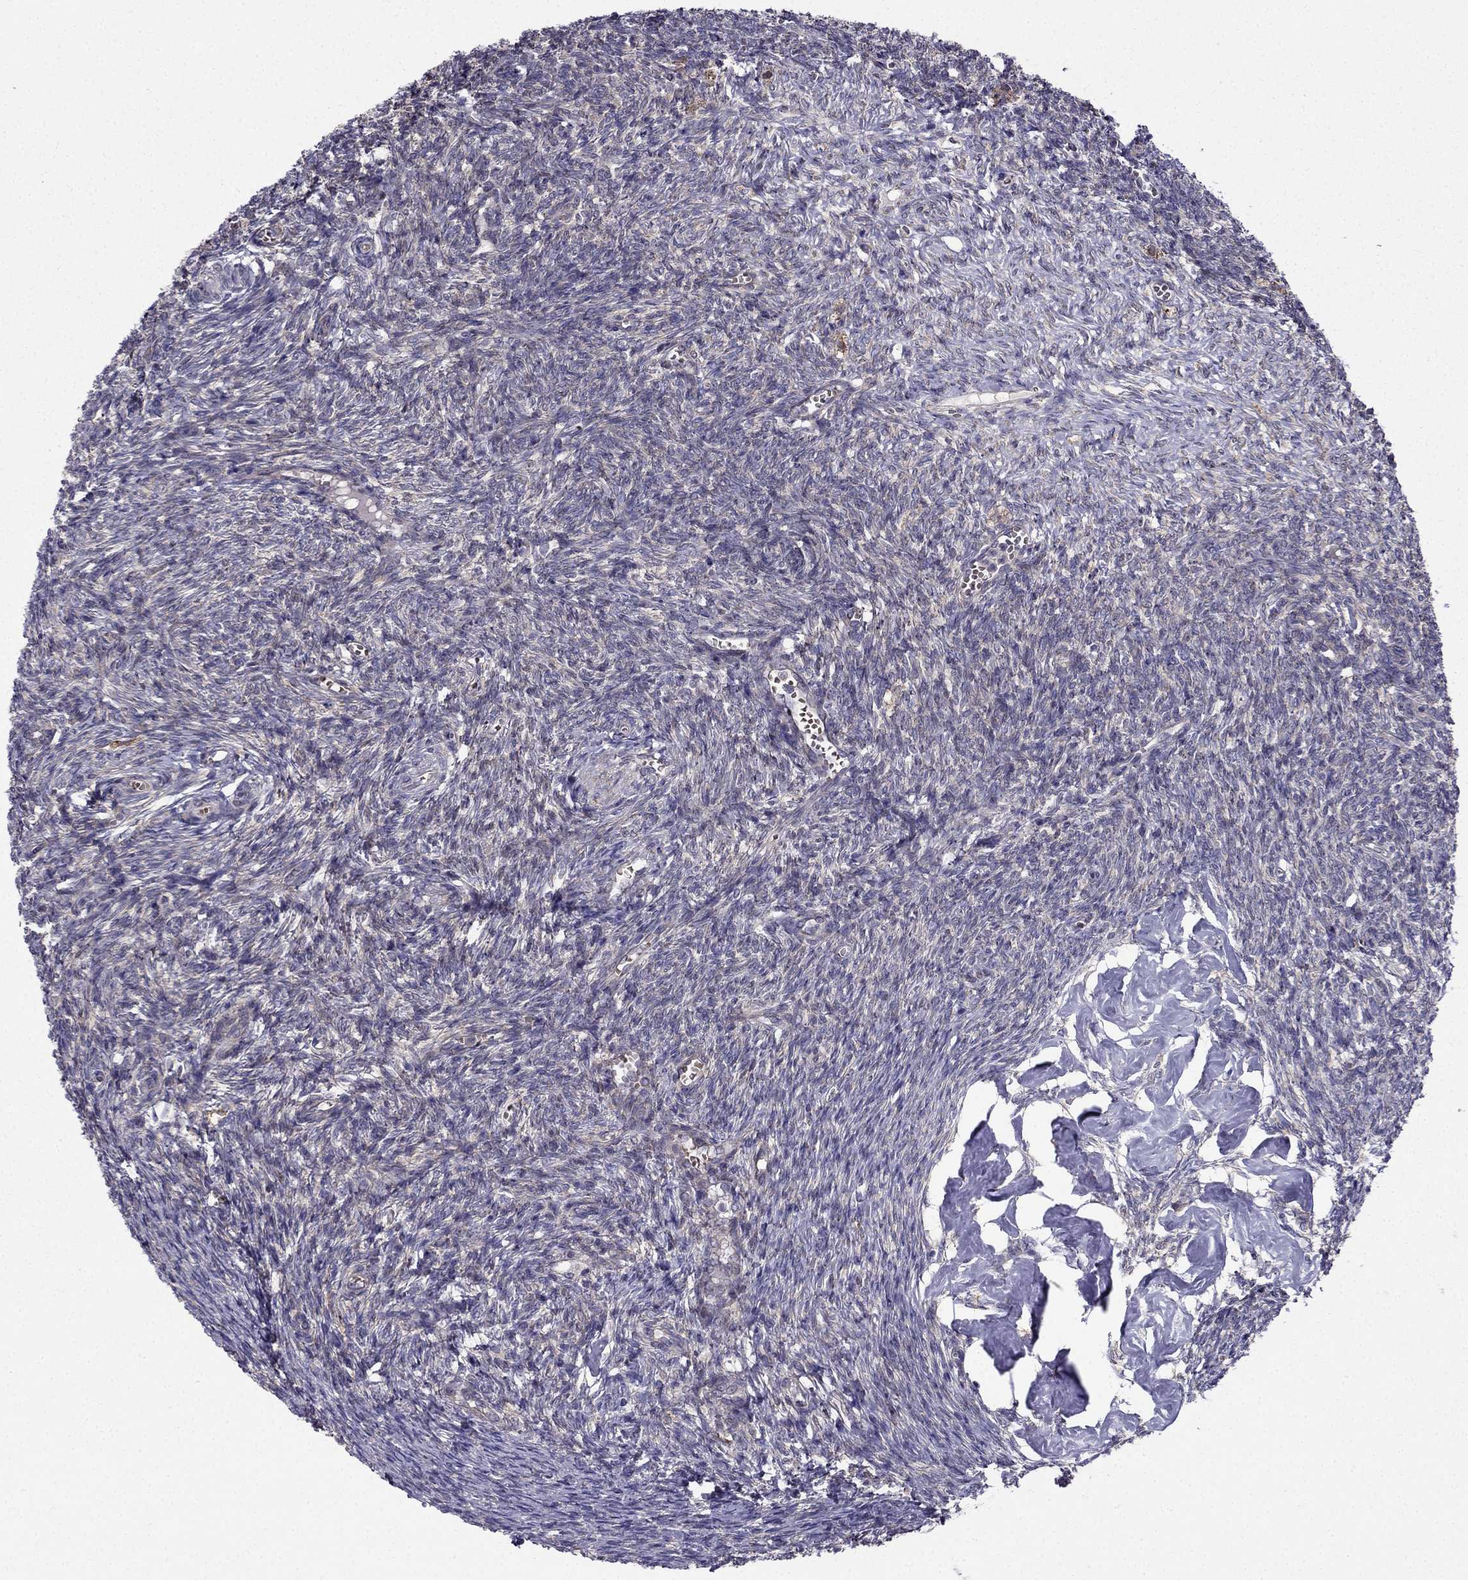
{"staining": {"intensity": "strong", "quantity": ">75%", "location": "cytoplasmic/membranous"}, "tissue": "ovary", "cell_type": "Follicle cells", "image_type": "normal", "snomed": [{"axis": "morphology", "description": "Normal tissue, NOS"}, {"axis": "topography", "description": "Ovary"}], "caption": "Strong cytoplasmic/membranous positivity for a protein is identified in about >75% of follicle cells of benign ovary using immunohistochemistry (IHC).", "gene": "ARHGEF28", "patient": {"sex": "female", "age": 43}}